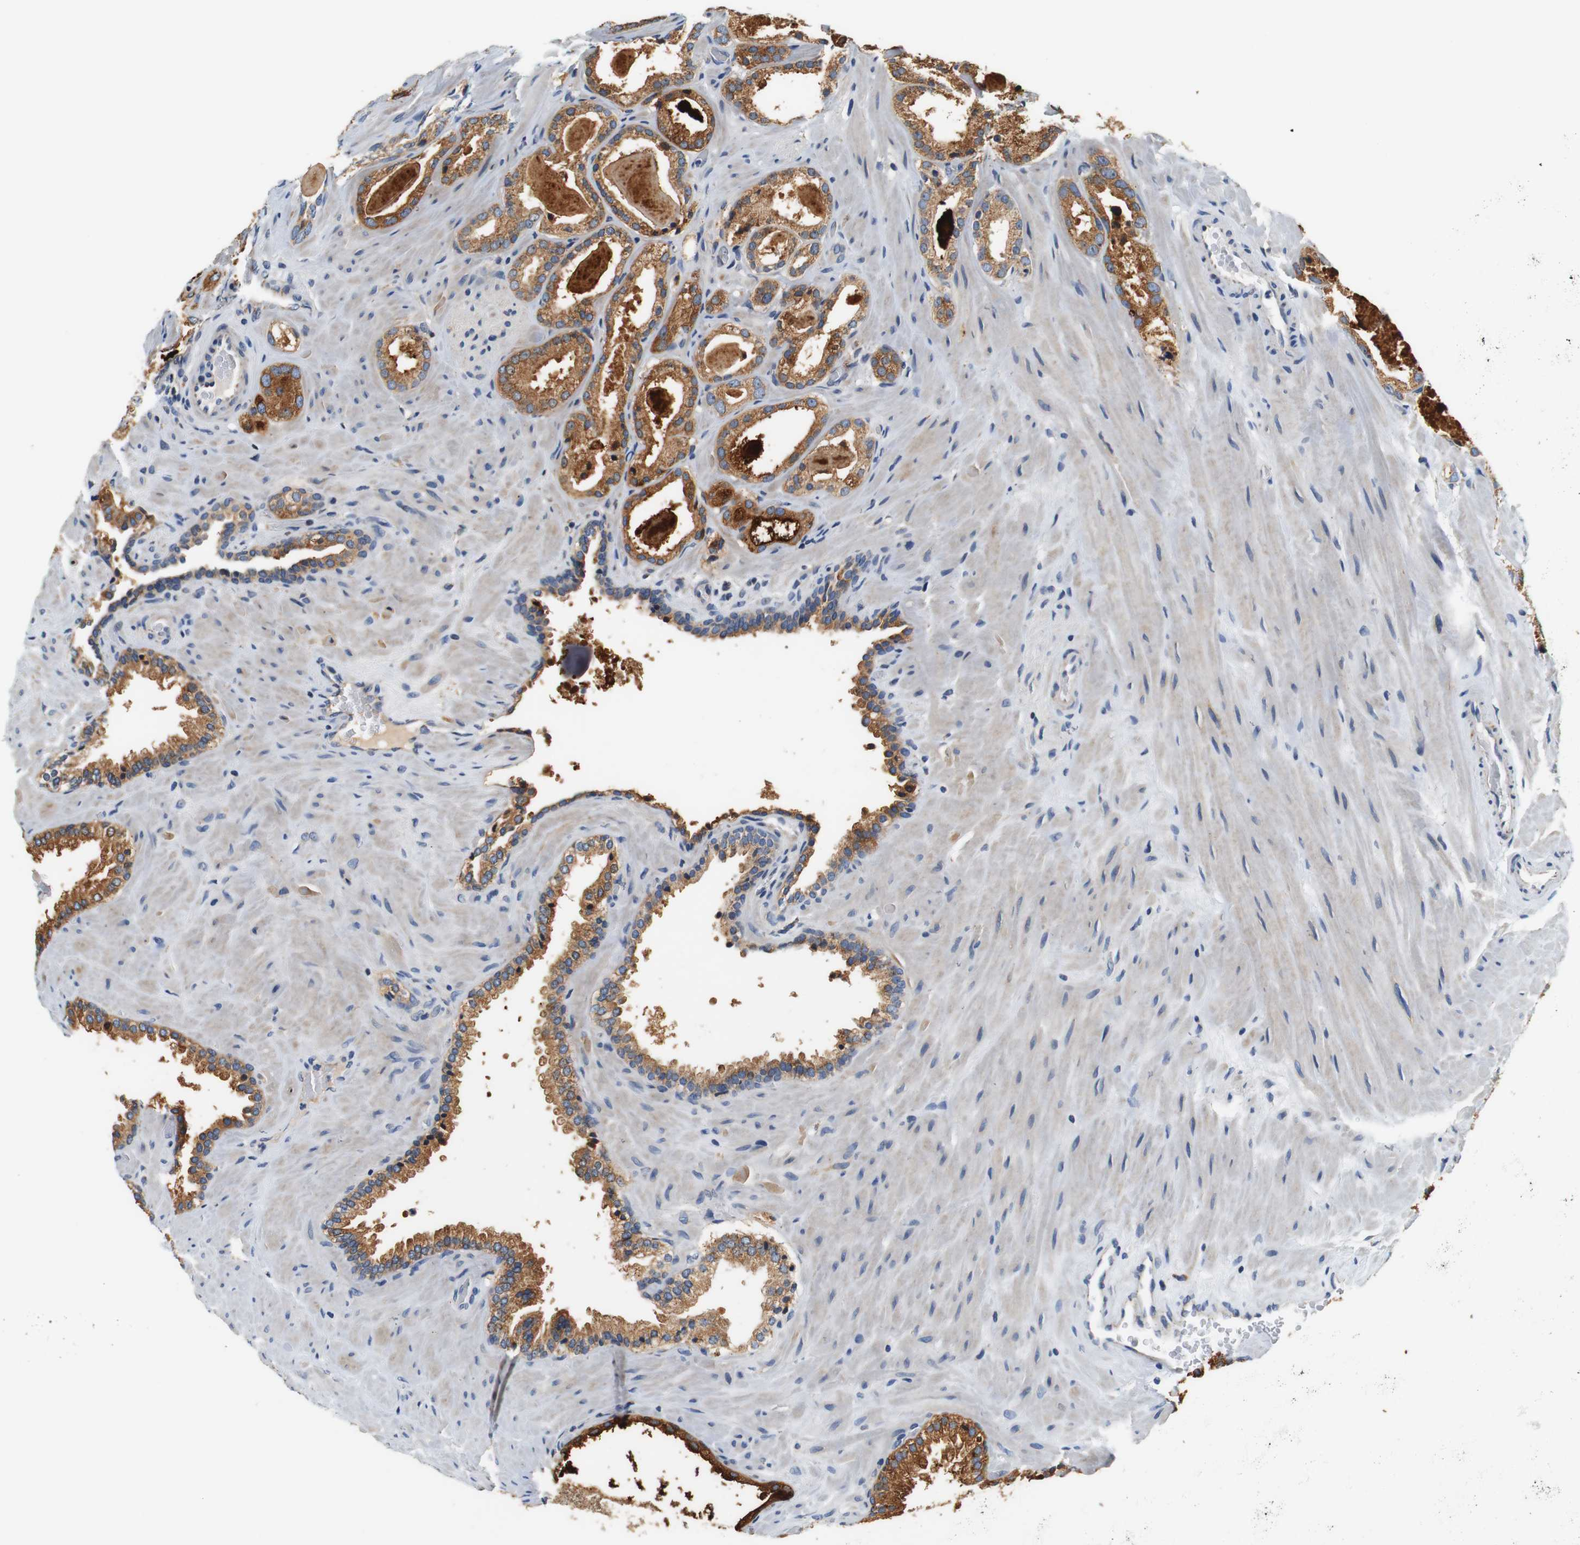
{"staining": {"intensity": "moderate", "quantity": ">75%", "location": "cytoplasmic/membranous"}, "tissue": "prostate cancer", "cell_type": "Tumor cells", "image_type": "cancer", "snomed": [{"axis": "morphology", "description": "Adenocarcinoma, High grade"}, {"axis": "topography", "description": "Prostate"}], "caption": "DAB (3,3'-diaminobenzidine) immunohistochemical staining of human prostate cancer (adenocarcinoma (high-grade)) shows moderate cytoplasmic/membranous protein positivity in approximately >75% of tumor cells.", "gene": "LRP4", "patient": {"sex": "male", "age": 64}}